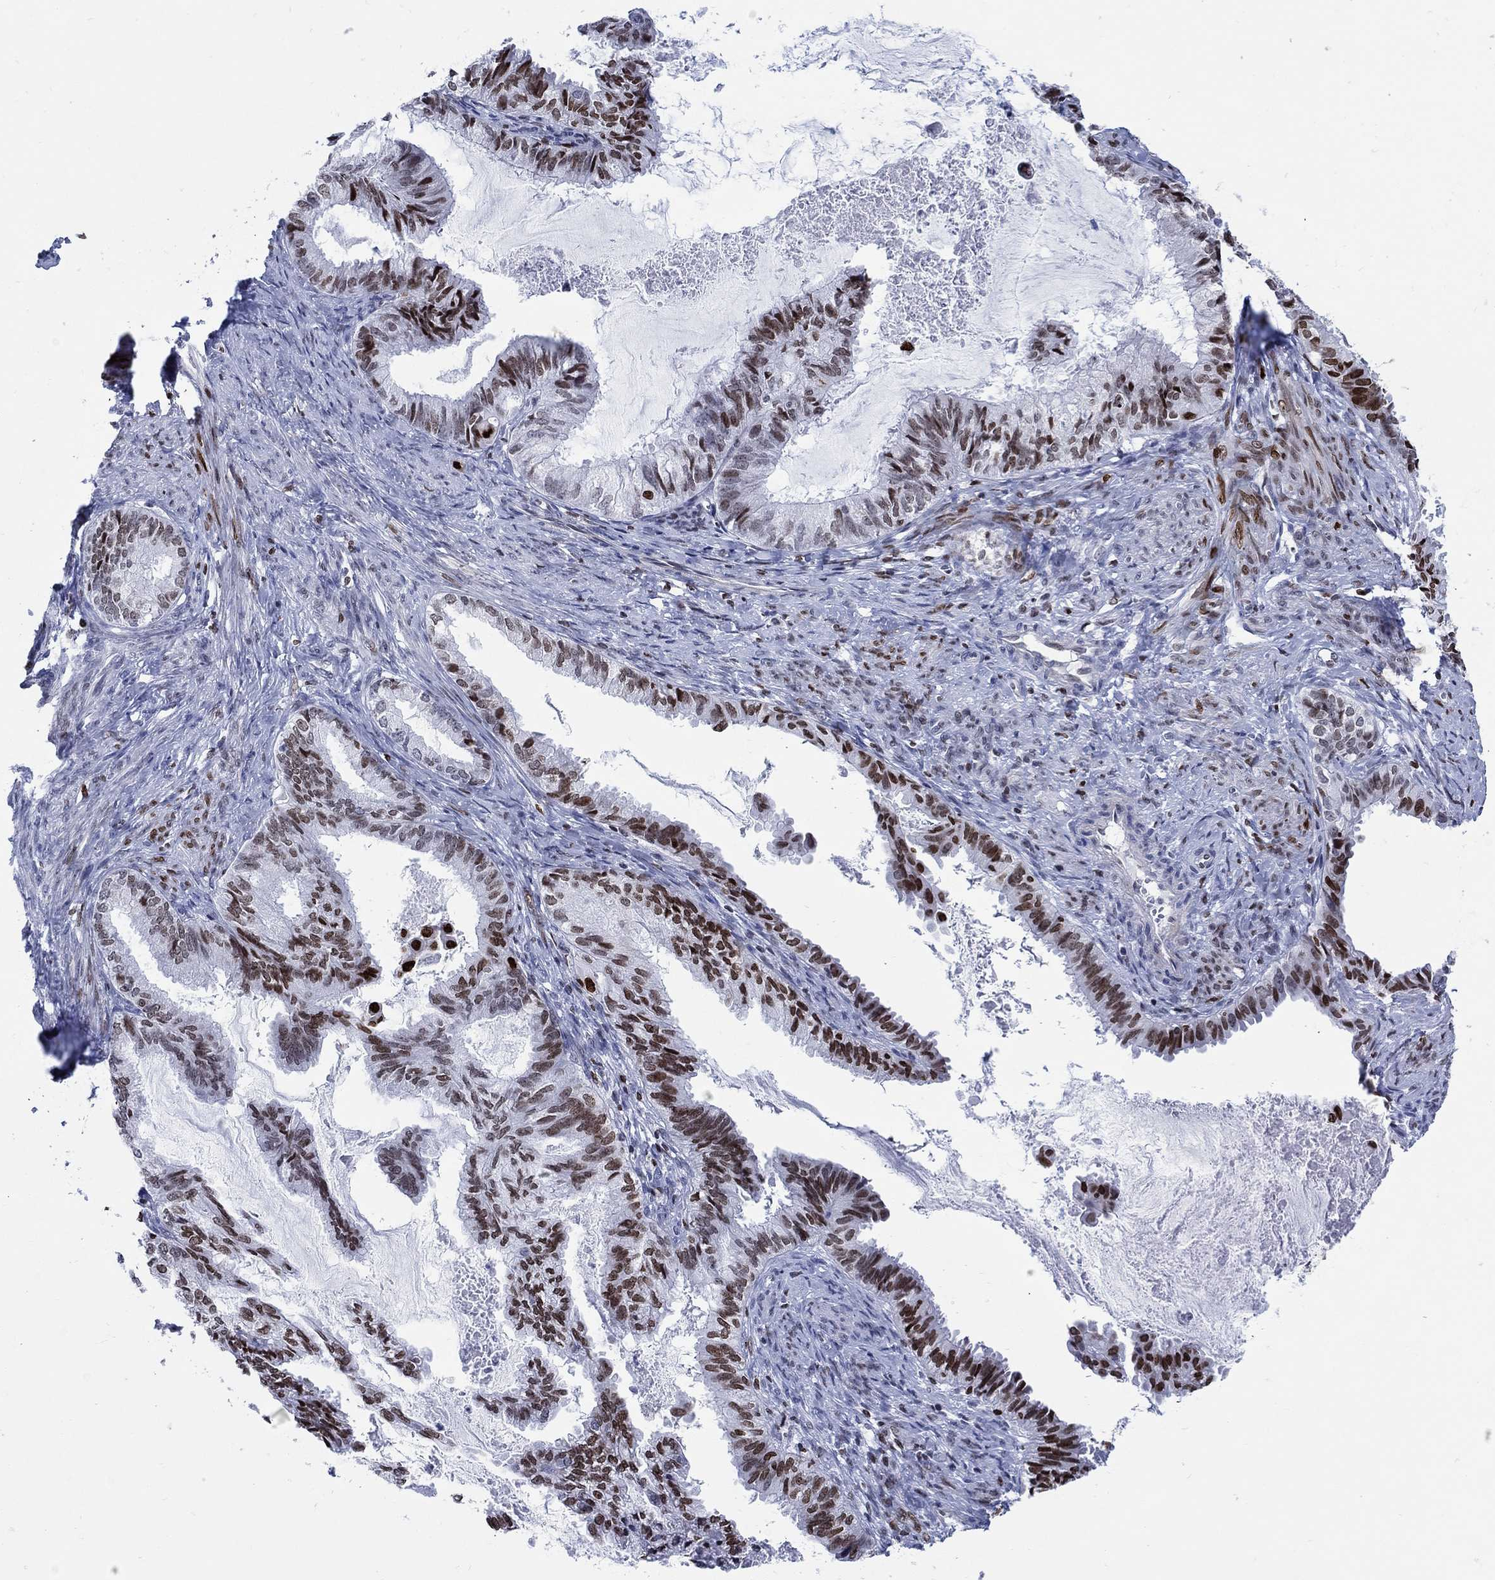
{"staining": {"intensity": "strong", "quantity": "<25%", "location": "nuclear"}, "tissue": "endometrial cancer", "cell_type": "Tumor cells", "image_type": "cancer", "snomed": [{"axis": "morphology", "description": "Adenocarcinoma, NOS"}, {"axis": "topography", "description": "Endometrium"}], "caption": "This is an image of immunohistochemistry staining of endometrial adenocarcinoma, which shows strong expression in the nuclear of tumor cells.", "gene": "HMGA1", "patient": {"sex": "female", "age": 86}}